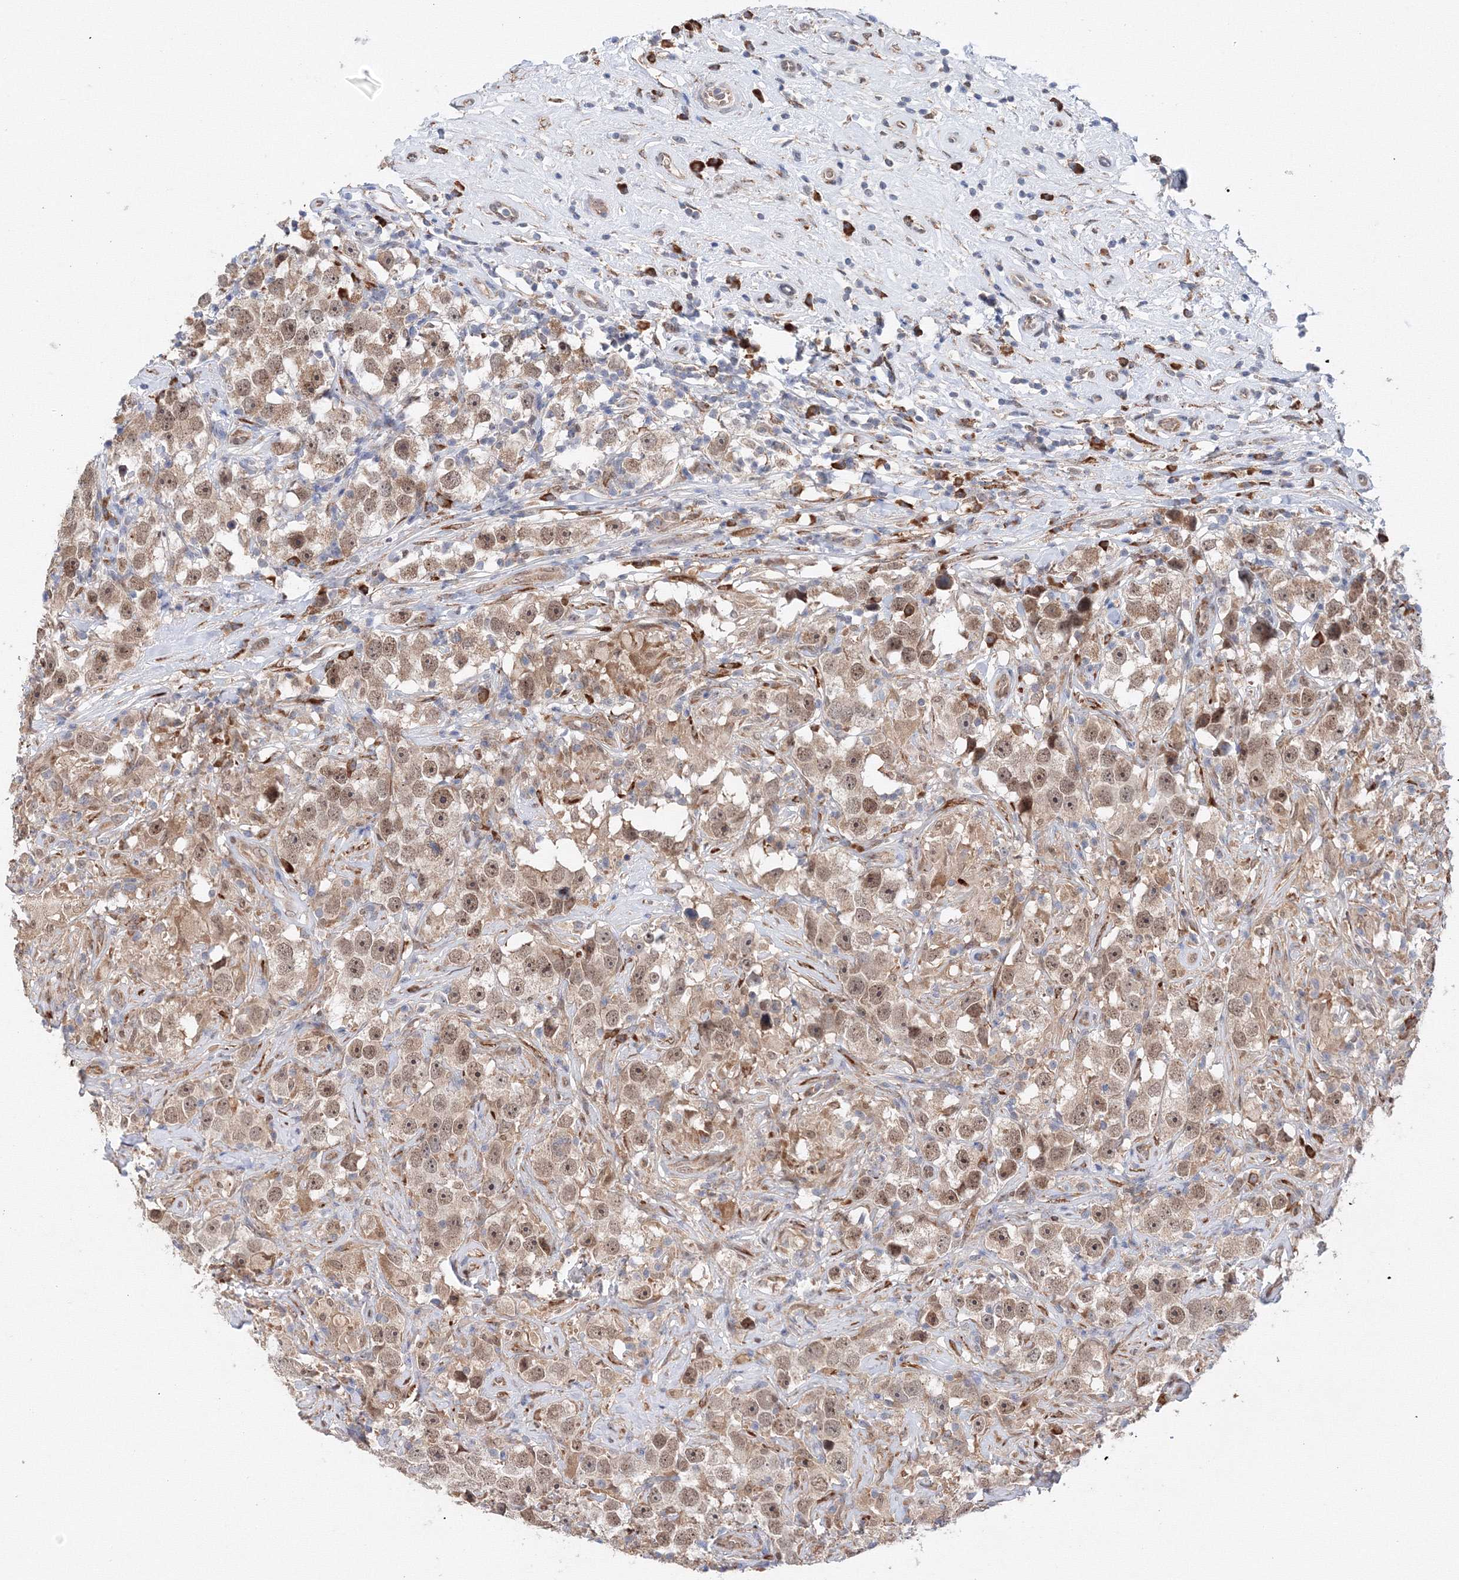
{"staining": {"intensity": "moderate", "quantity": ">75%", "location": "cytoplasmic/membranous,nuclear"}, "tissue": "testis cancer", "cell_type": "Tumor cells", "image_type": "cancer", "snomed": [{"axis": "morphology", "description": "Seminoma, NOS"}, {"axis": "topography", "description": "Testis"}], "caption": "Immunohistochemical staining of seminoma (testis) exhibits moderate cytoplasmic/membranous and nuclear protein expression in approximately >75% of tumor cells.", "gene": "DIS3L2", "patient": {"sex": "male", "age": 49}}